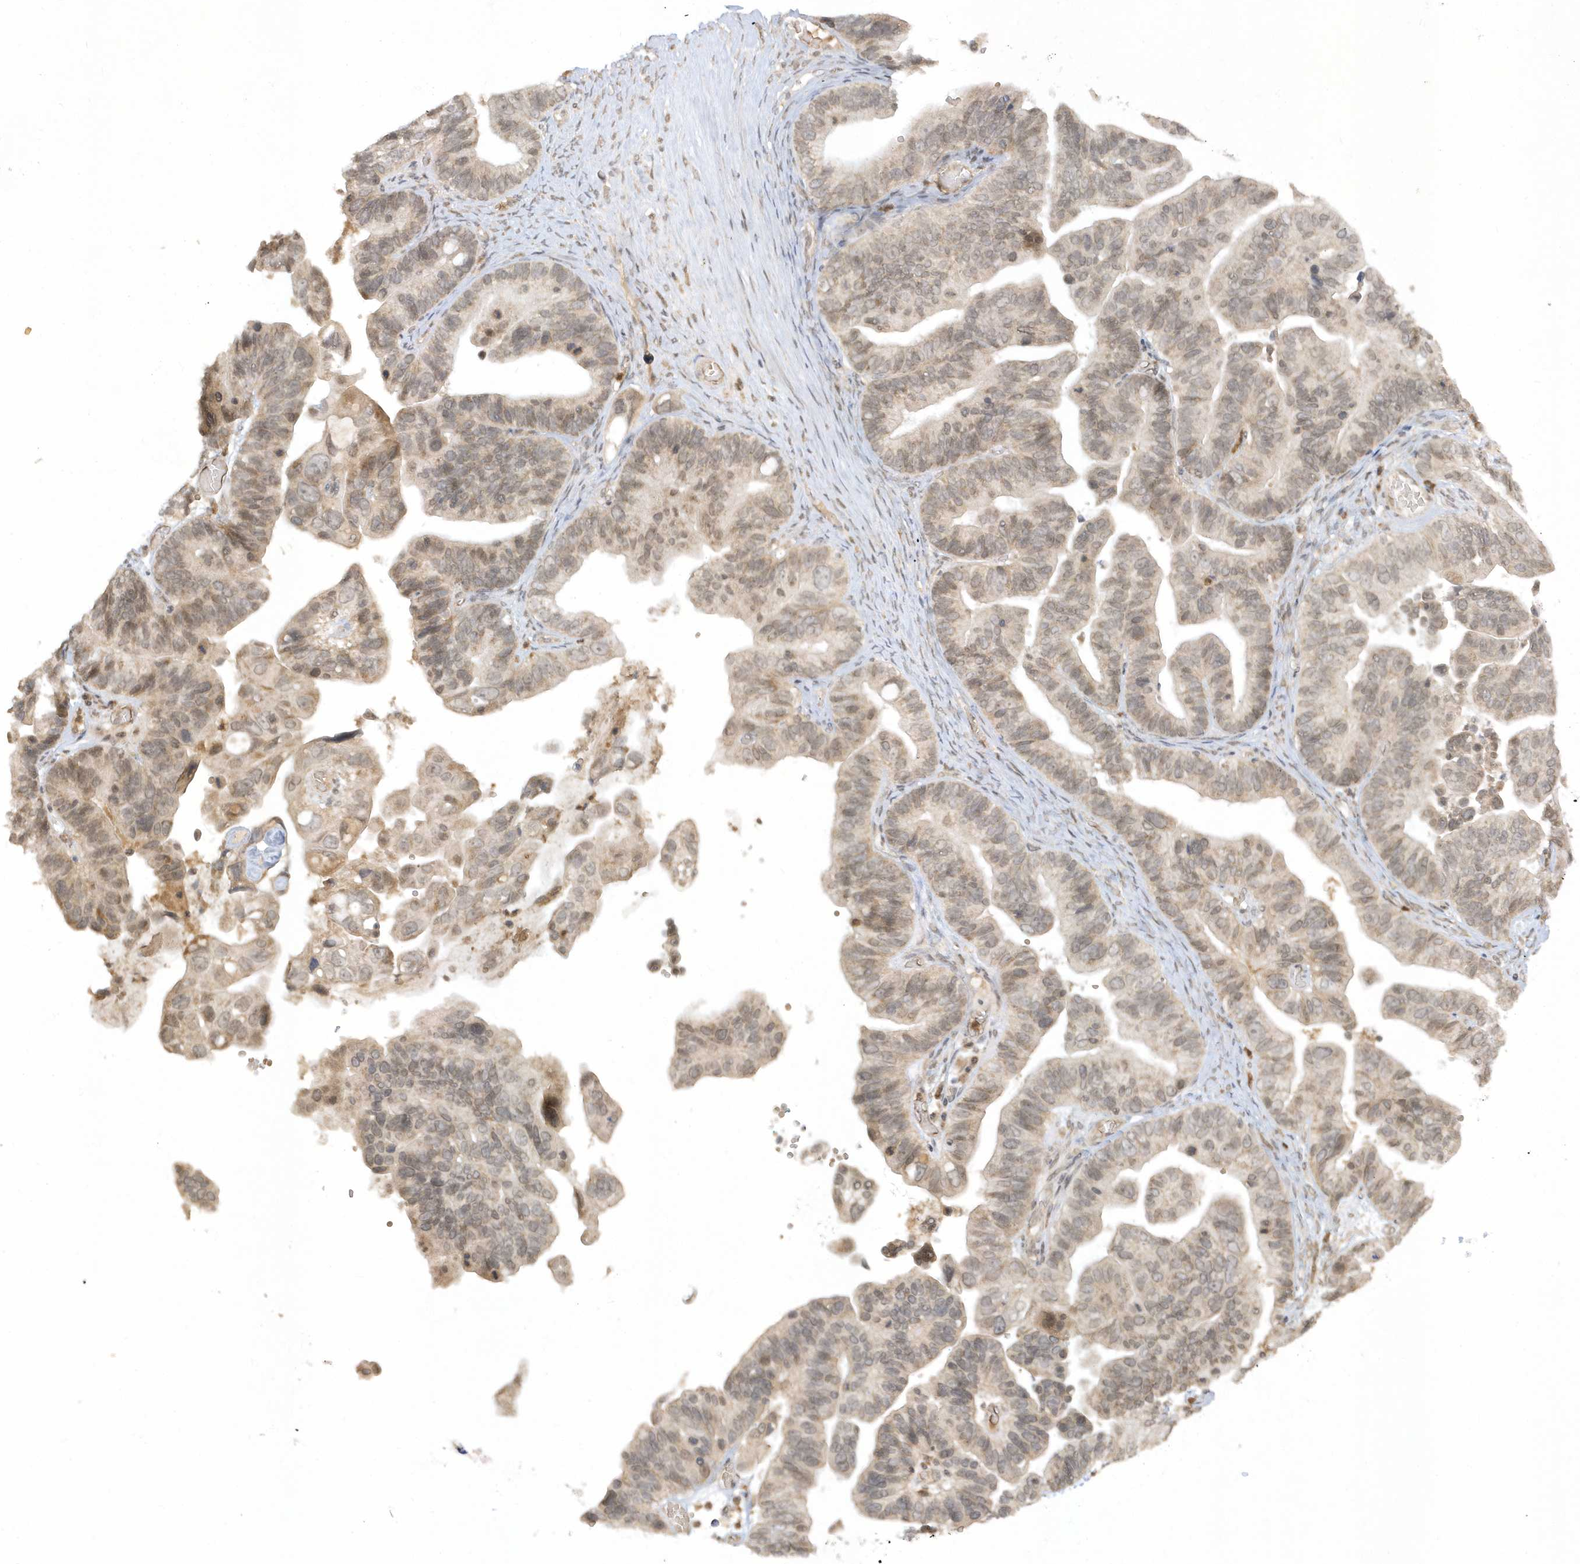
{"staining": {"intensity": "weak", "quantity": "25%-75%", "location": "cytoplasmic/membranous"}, "tissue": "ovarian cancer", "cell_type": "Tumor cells", "image_type": "cancer", "snomed": [{"axis": "morphology", "description": "Cystadenocarcinoma, serous, NOS"}, {"axis": "topography", "description": "Ovary"}], "caption": "Human ovarian cancer stained for a protein (brown) reveals weak cytoplasmic/membranous positive staining in about 25%-75% of tumor cells.", "gene": "ZNF213", "patient": {"sex": "female", "age": 56}}